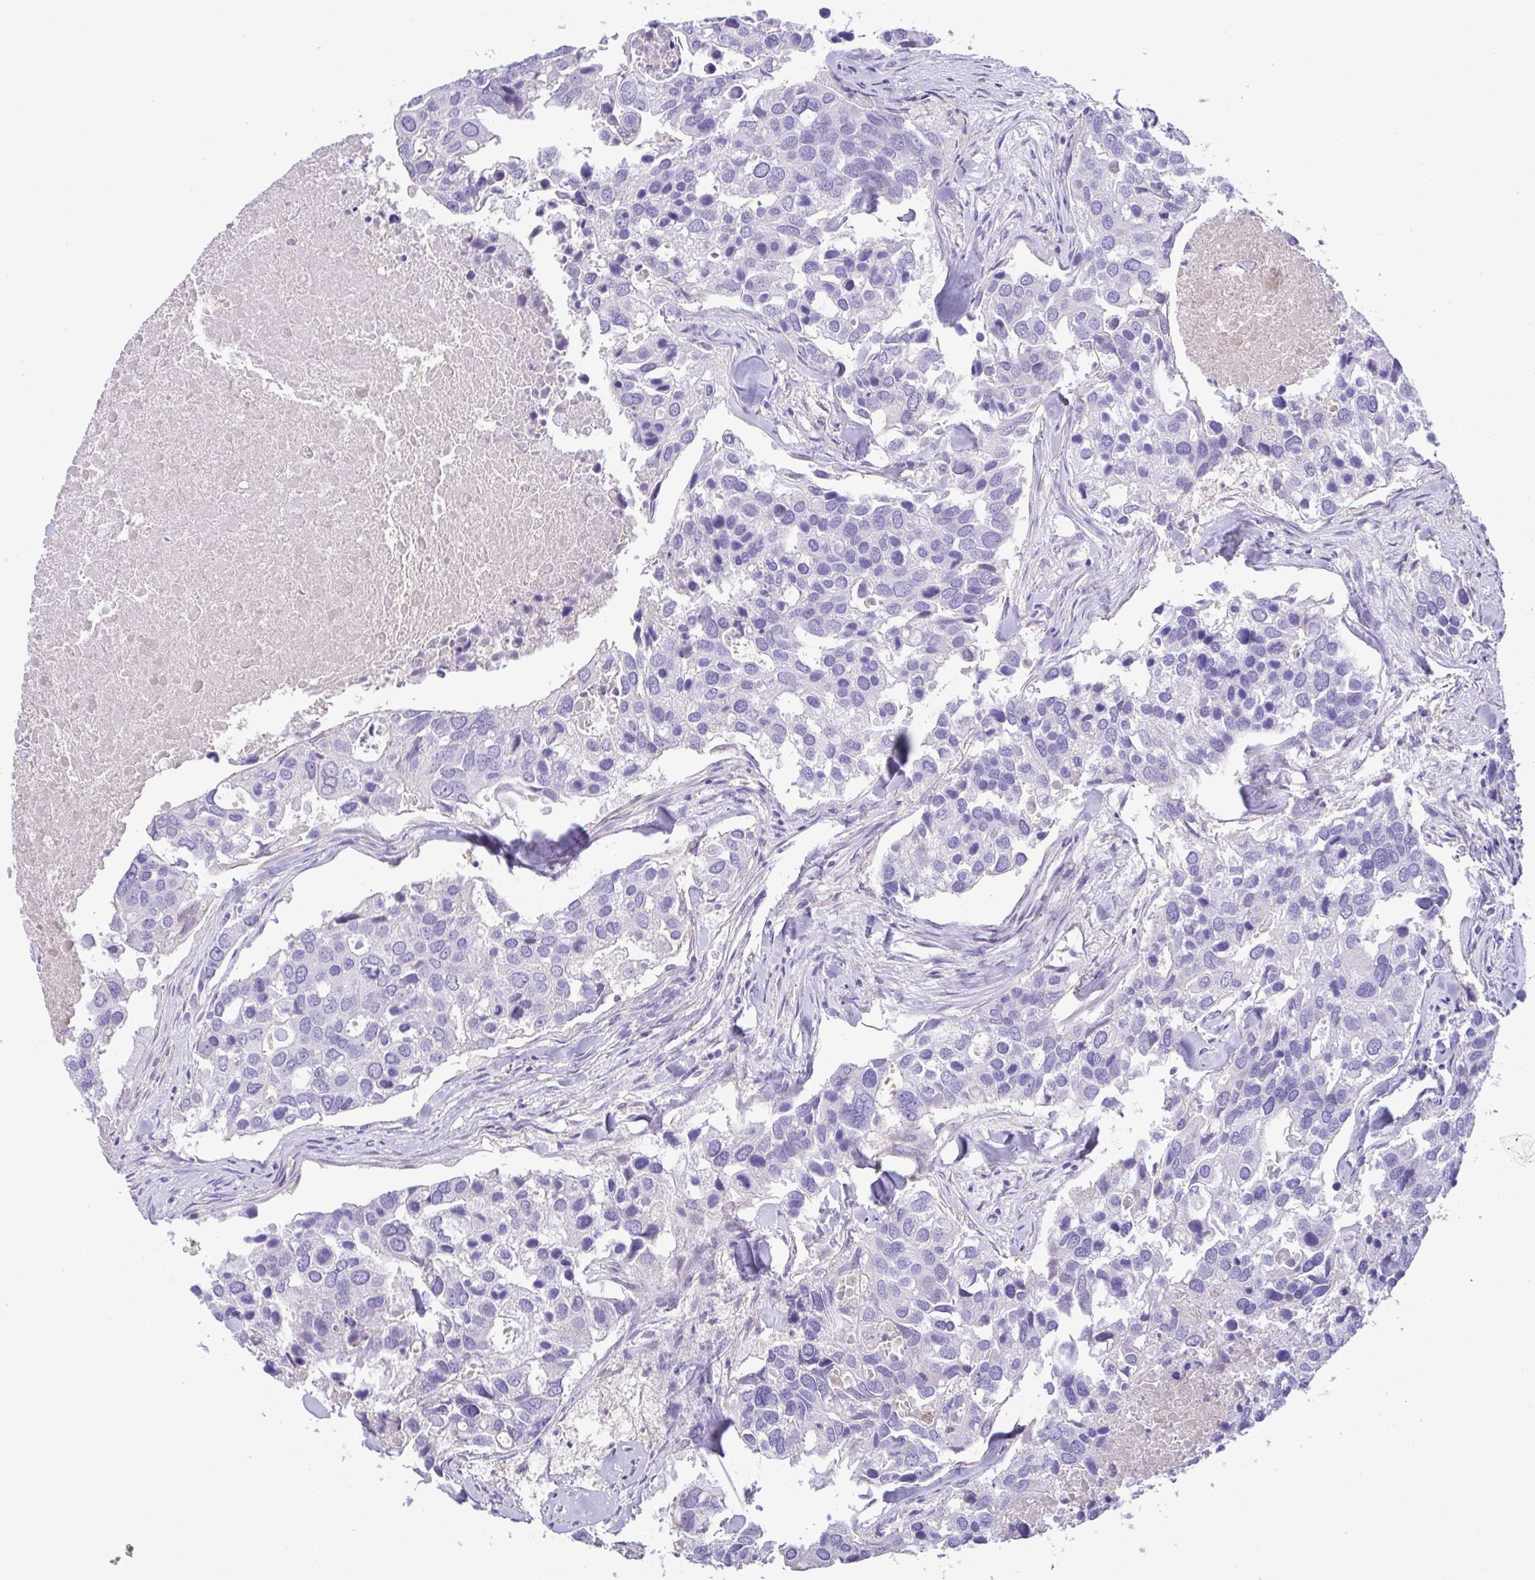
{"staining": {"intensity": "negative", "quantity": "none", "location": "none"}, "tissue": "breast cancer", "cell_type": "Tumor cells", "image_type": "cancer", "snomed": [{"axis": "morphology", "description": "Duct carcinoma"}, {"axis": "topography", "description": "Breast"}], "caption": "Image shows no protein staining in tumor cells of breast cancer (intraductal carcinoma) tissue. Brightfield microscopy of immunohistochemistry stained with DAB (3,3'-diaminobenzidine) (brown) and hematoxylin (blue), captured at high magnification.", "gene": "CA10", "patient": {"sex": "female", "age": 83}}